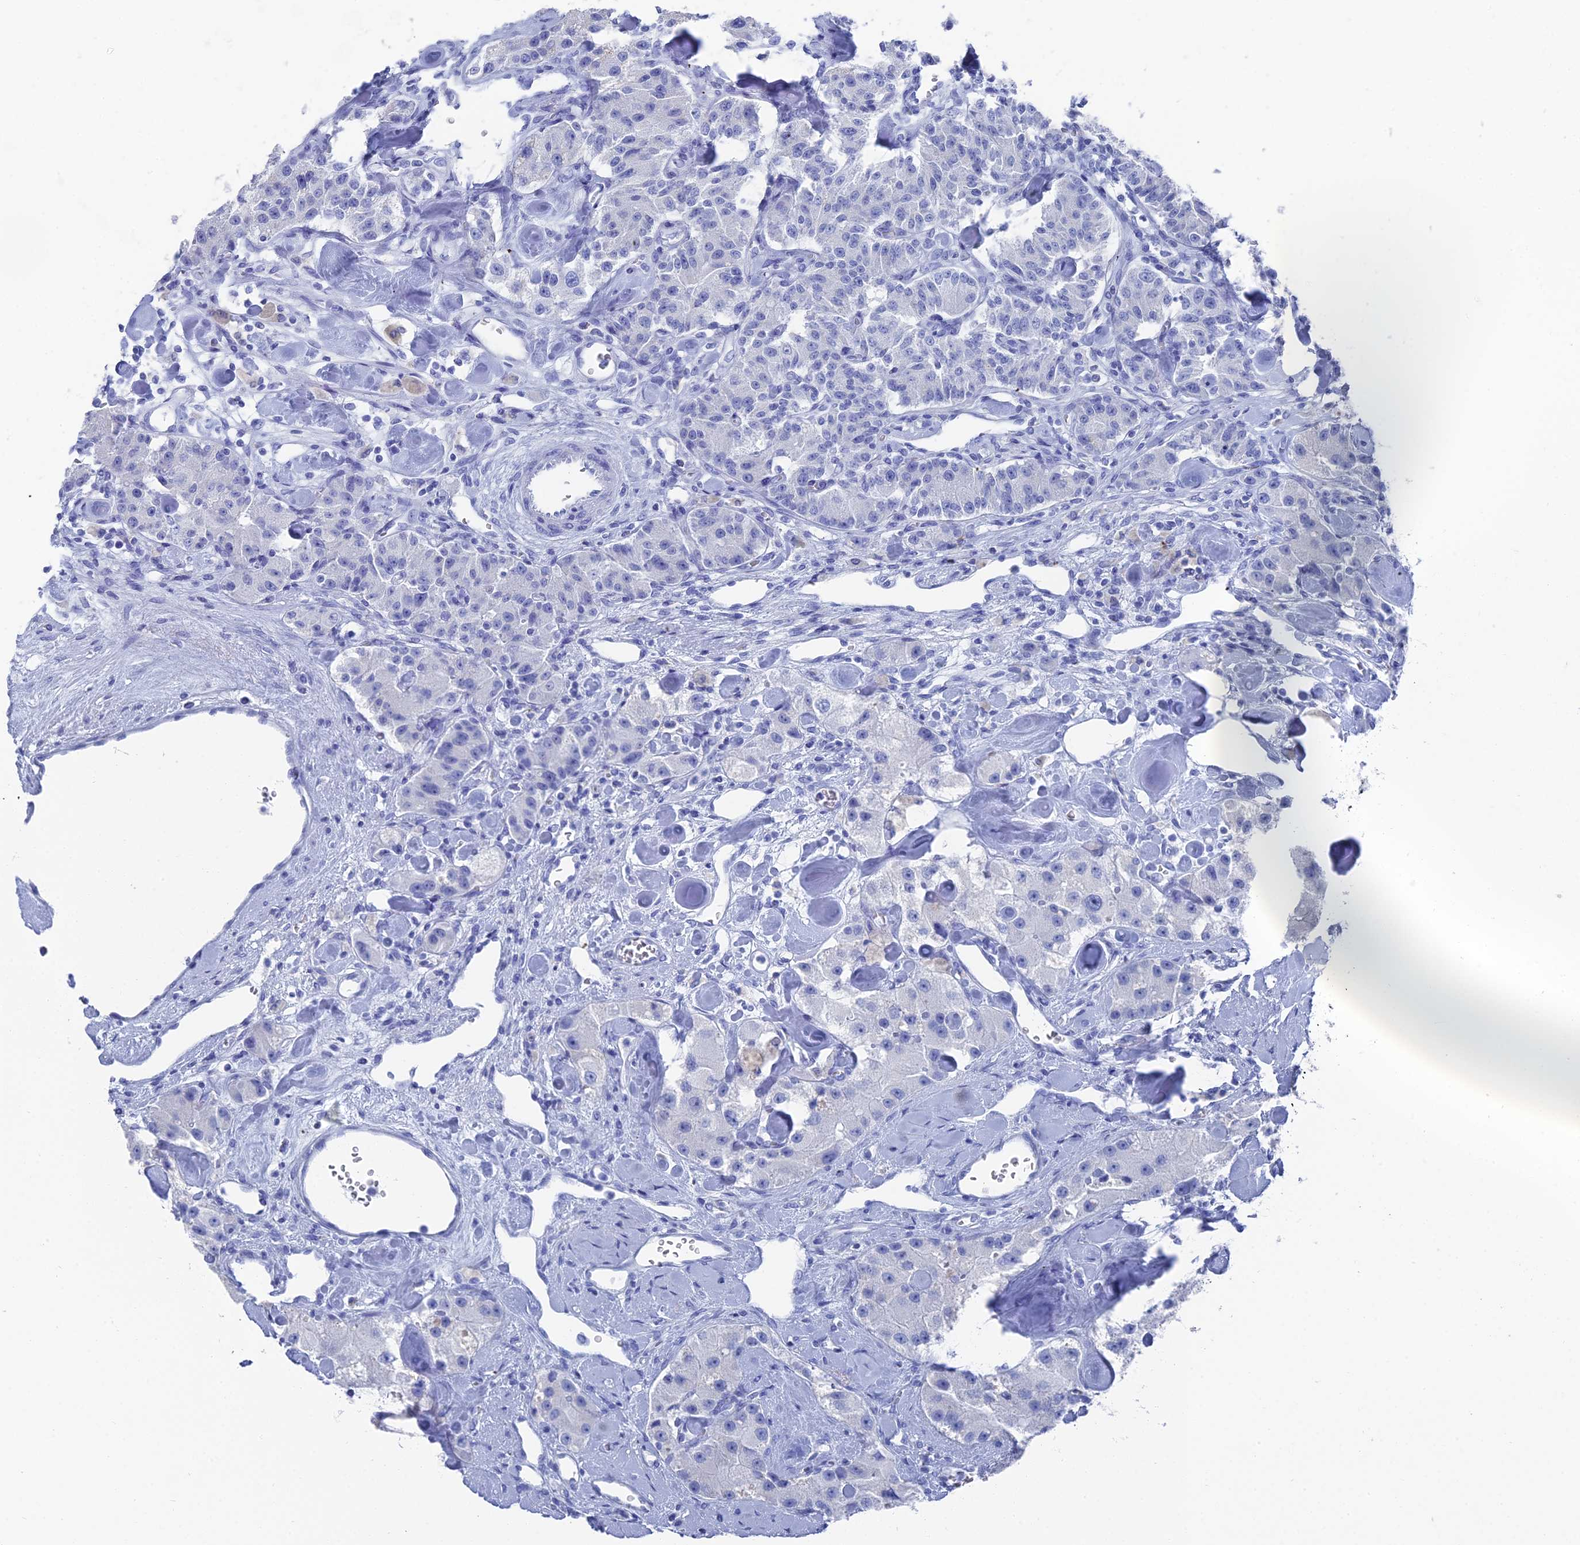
{"staining": {"intensity": "negative", "quantity": "none", "location": "none"}, "tissue": "carcinoid", "cell_type": "Tumor cells", "image_type": "cancer", "snomed": [{"axis": "morphology", "description": "Carcinoid, malignant, NOS"}, {"axis": "topography", "description": "Pancreas"}], "caption": "Carcinoid stained for a protein using immunohistochemistry (IHC) reveals no expression tumor cells.", "gene": "ENPP3", "patient": {"sex": "male", "age": 41}}